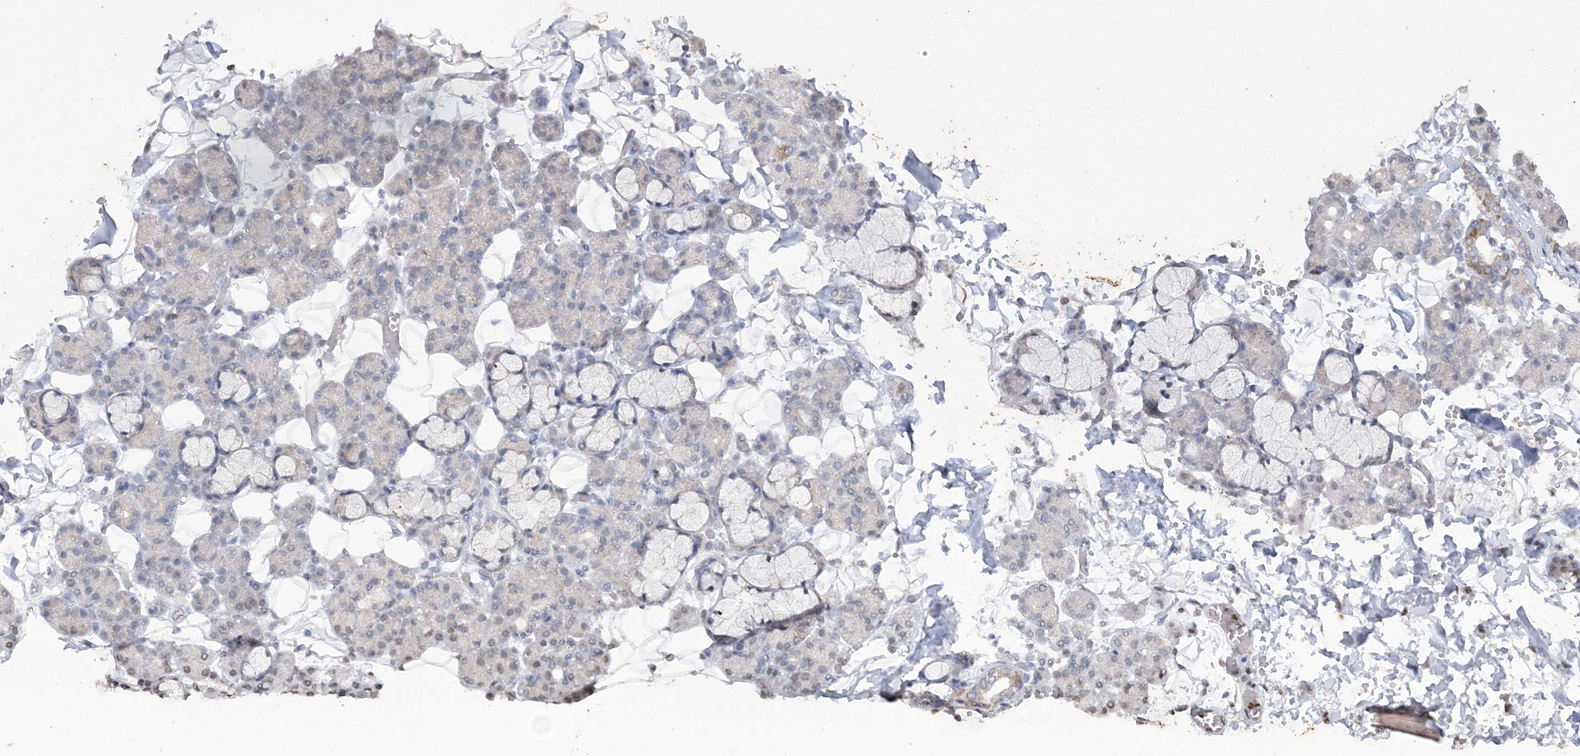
{"staining": {"intensity": "strong", "quantity": "<25%", "location": "cytoplasmic/membranous"}, "tissue": "salivary gland", "cell_type": "Glandular cells", "image_type": "normal", "snomed": [{"axis": "morphology", "description": "Normal tissue, NOS"}, {"axis": "topography", "description": "Salivary gland"}], "caption": "This is an image of immunohistochemistry staining of unremarkable salivary gland, which shows strong positivity in the cytoplasmic/membranous of glandular cells.", "gene": "TTC7A", "patient": {"sex": "male", "age": 63}}